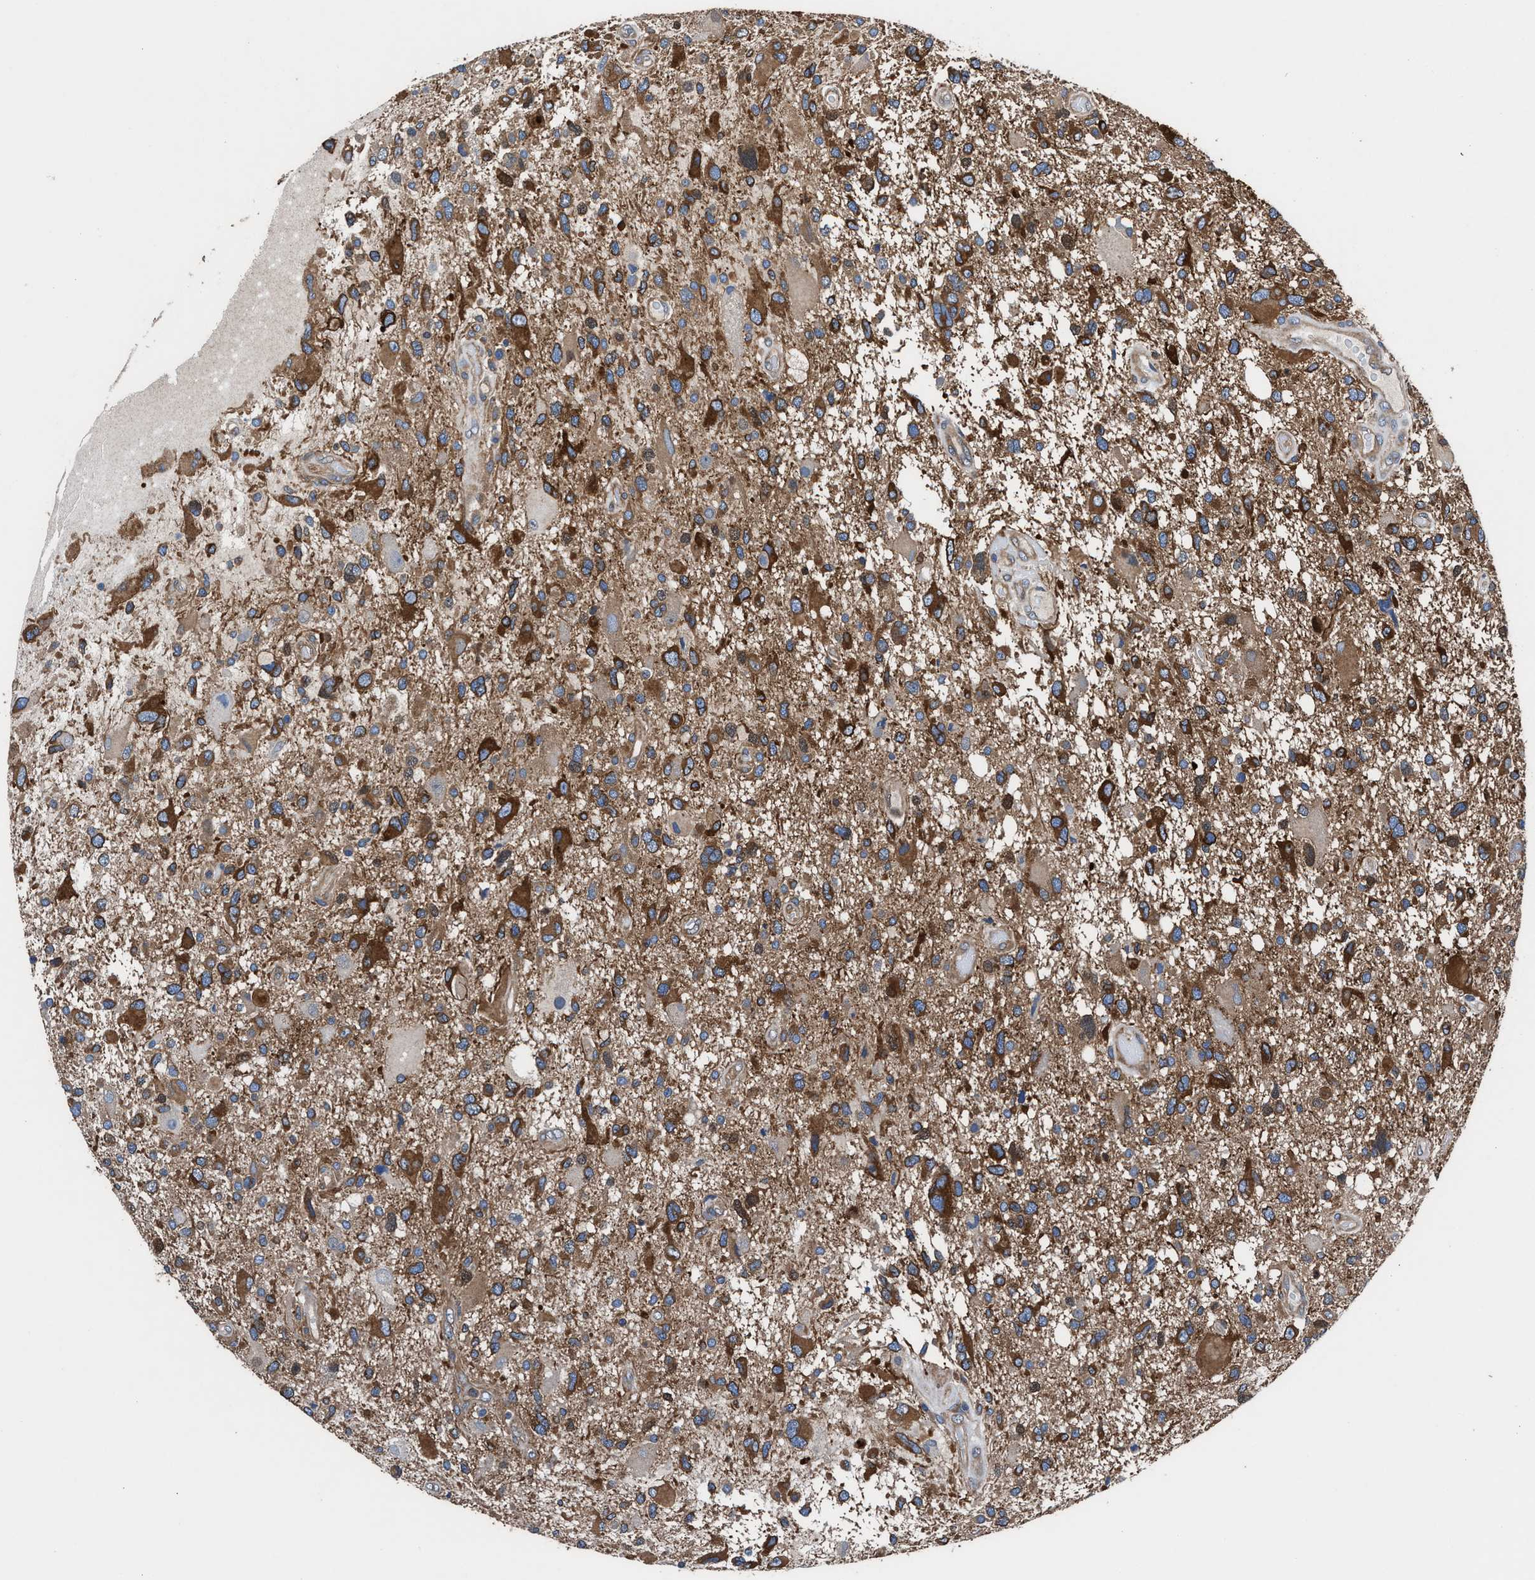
{"staining": {"intensity": "strong", "quantity": ">75%", "location": "cytoplasmic/membranous"}, "tissue": "glioma", "cell_type": "Tumor cells", "image_type": "cancer", "snomed": [{"axis": "morphology", "description": "Glioma, malignant, High grade"}, {"axis": "topography", "description": "Brain"}], "caption": "The immunohistochemical stain highlights strong cytoplasmic/membranous staining in tumor cells of malignant glioma (high-grade) tissue. Immunohistochemistry (ihc) stains the protein in brown and the nuclei are stained blue.", "gene": "SH3GL1", "patient": {"sex": "male", "age": 33}}